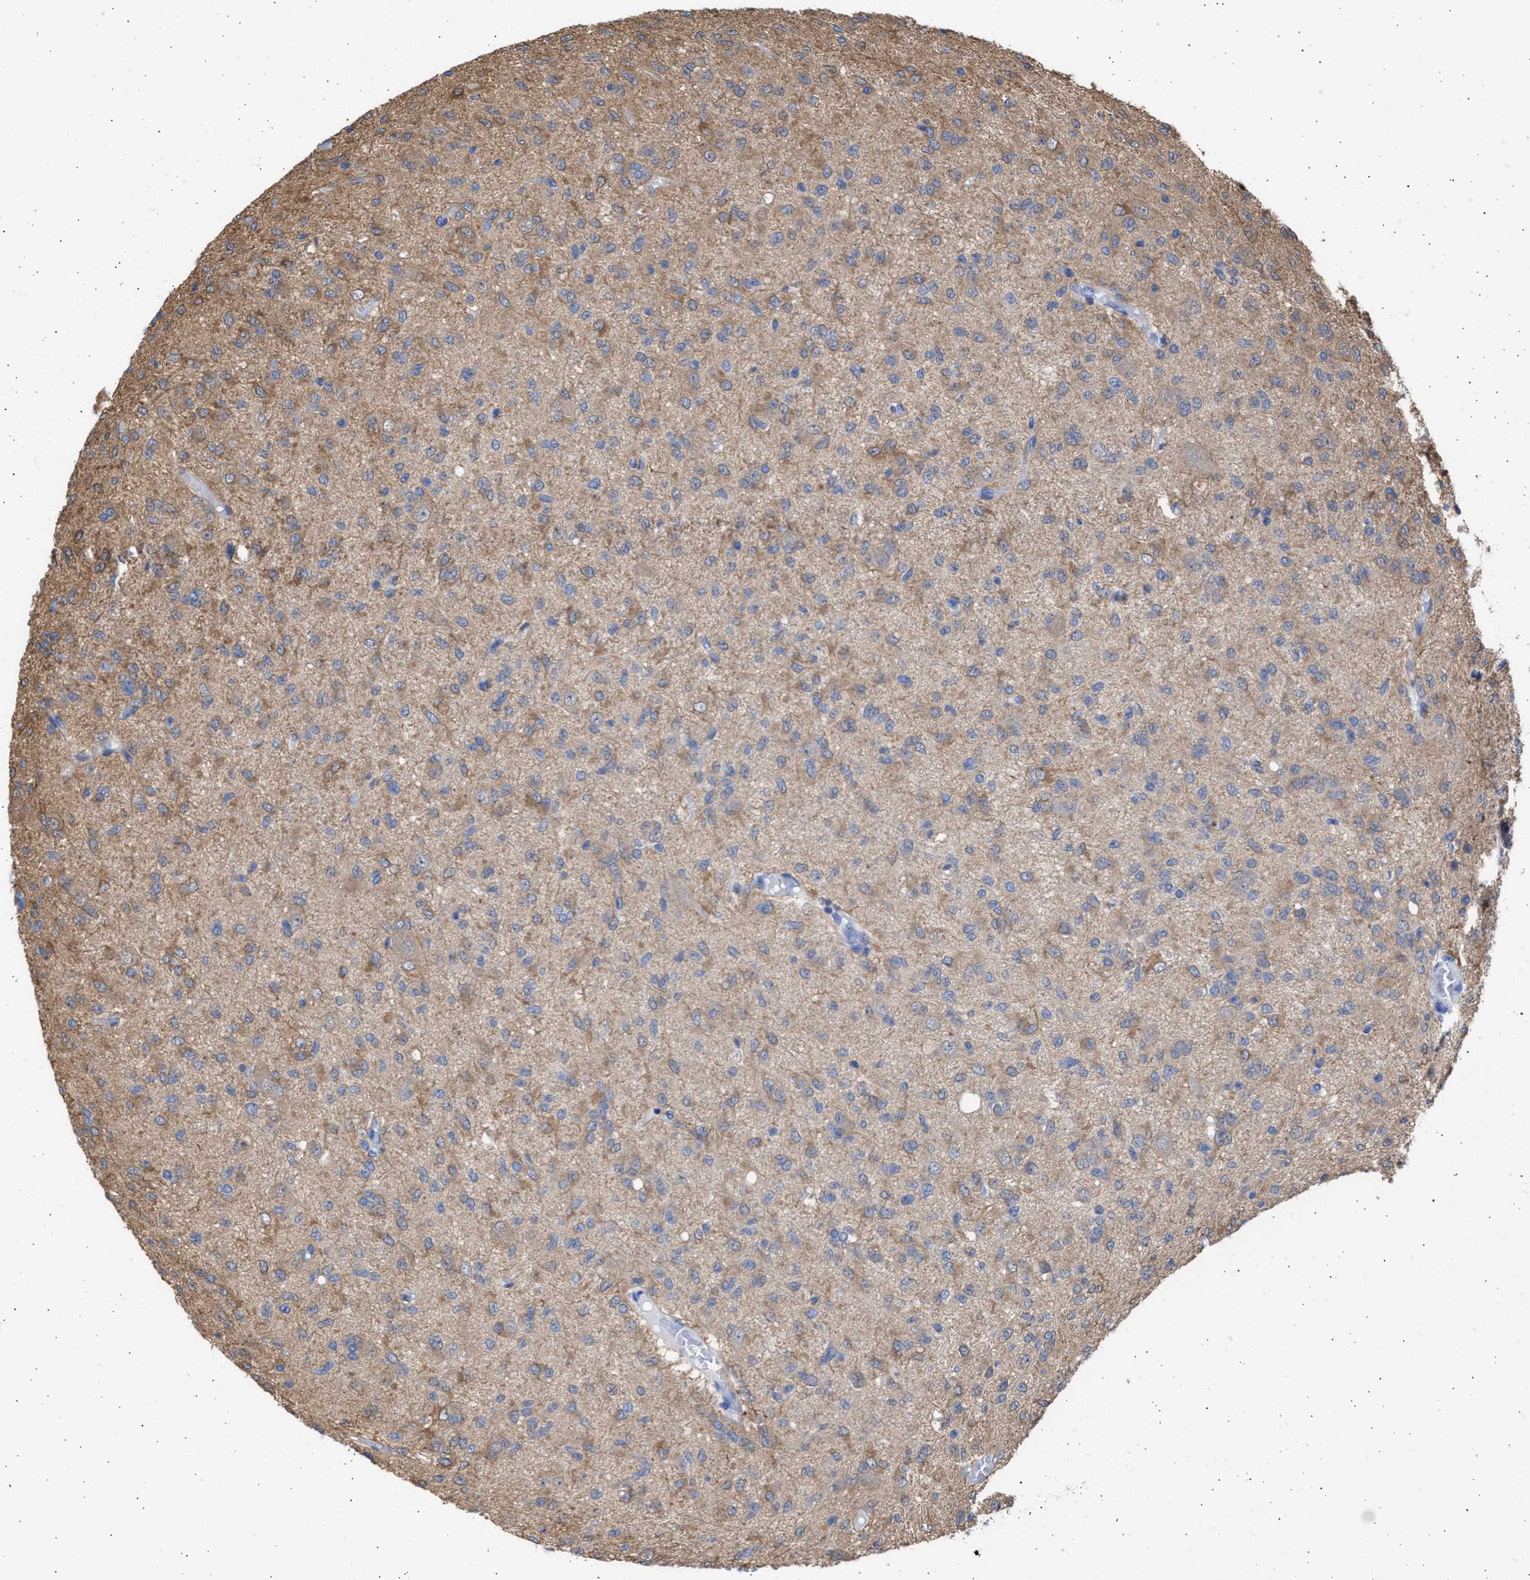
{"staining": {"intensity": "moderate", "quantity": "<25%", "location": "cytoplasmic/membranous"}, "tissue": "glioma", "cell_type": "Tumor cells", "image_type": "cancer", "snomed": [{"axis": "morphology", "description": "Glioma, malignant, High grade"}, {"axis": "topography", "description": "Brain"}], "caption": "Malignant glioma (high-grade) stained with a brown dye demonstrates moderate cytoplasmic/membranous positive staining in approximately <25% of tumor cells.", "gene": "ALDOC", "patient": {"sex": "female", "age": 59}}